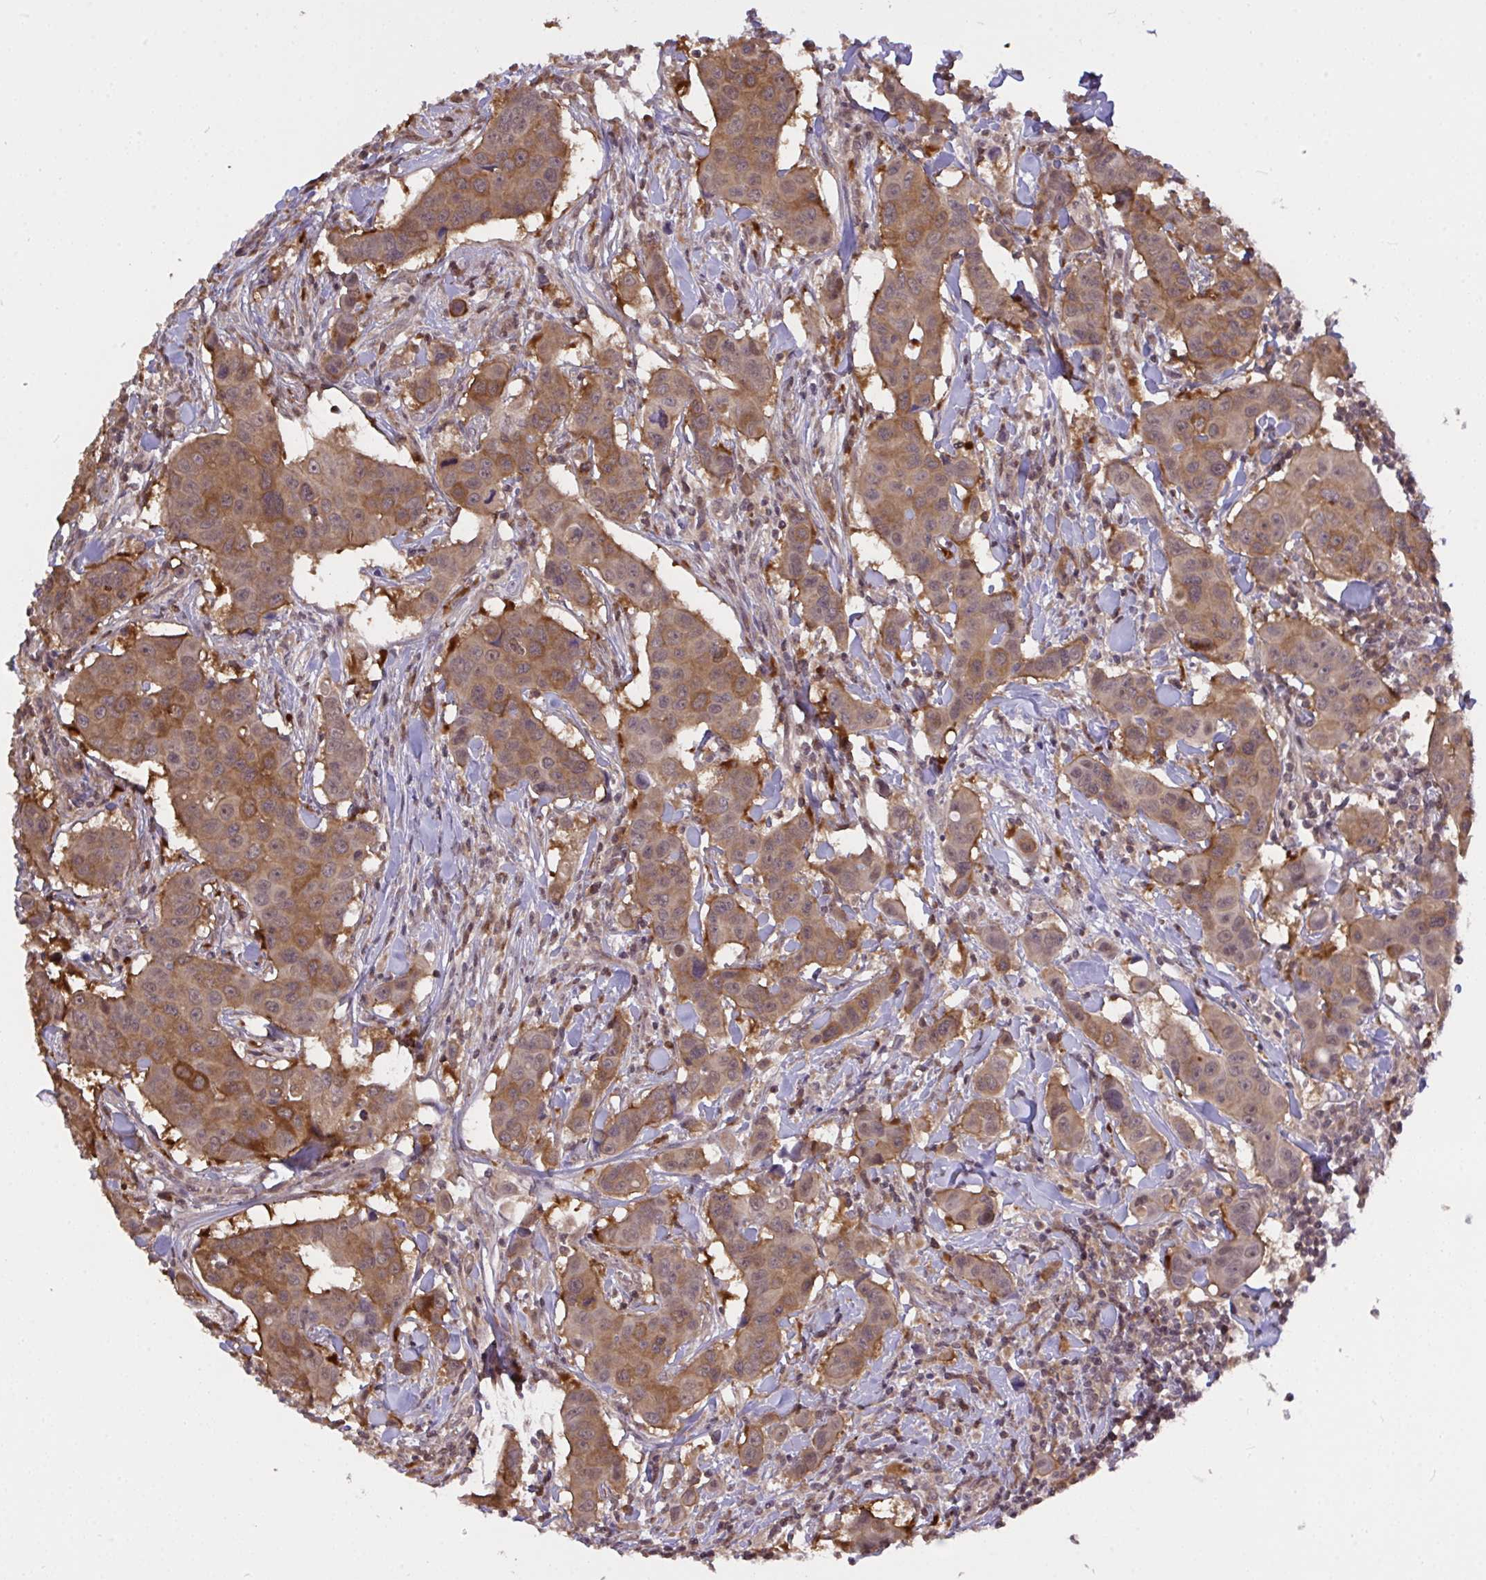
{"staining": {"intensity": "moderate", "quantity": ">75%", "location": "cytoplasmic/membranous"}, "tissue": "breast cancer", "cell_type": "Tumor cells", "image_type": "cancer", "snomed": [{"axis": "morphology", "description": "Duct carcinoma"}, {"axis": "topography", "description": "Breast"}], "caption": "Breast cancer tissue demonstrates moderate cytoplasmic/membranous positivity in about >75% of tumor cells, visualized by immunohistochemistry.", "gene": "C12orf57", "patient": {"sex": "female", "age": 24}}